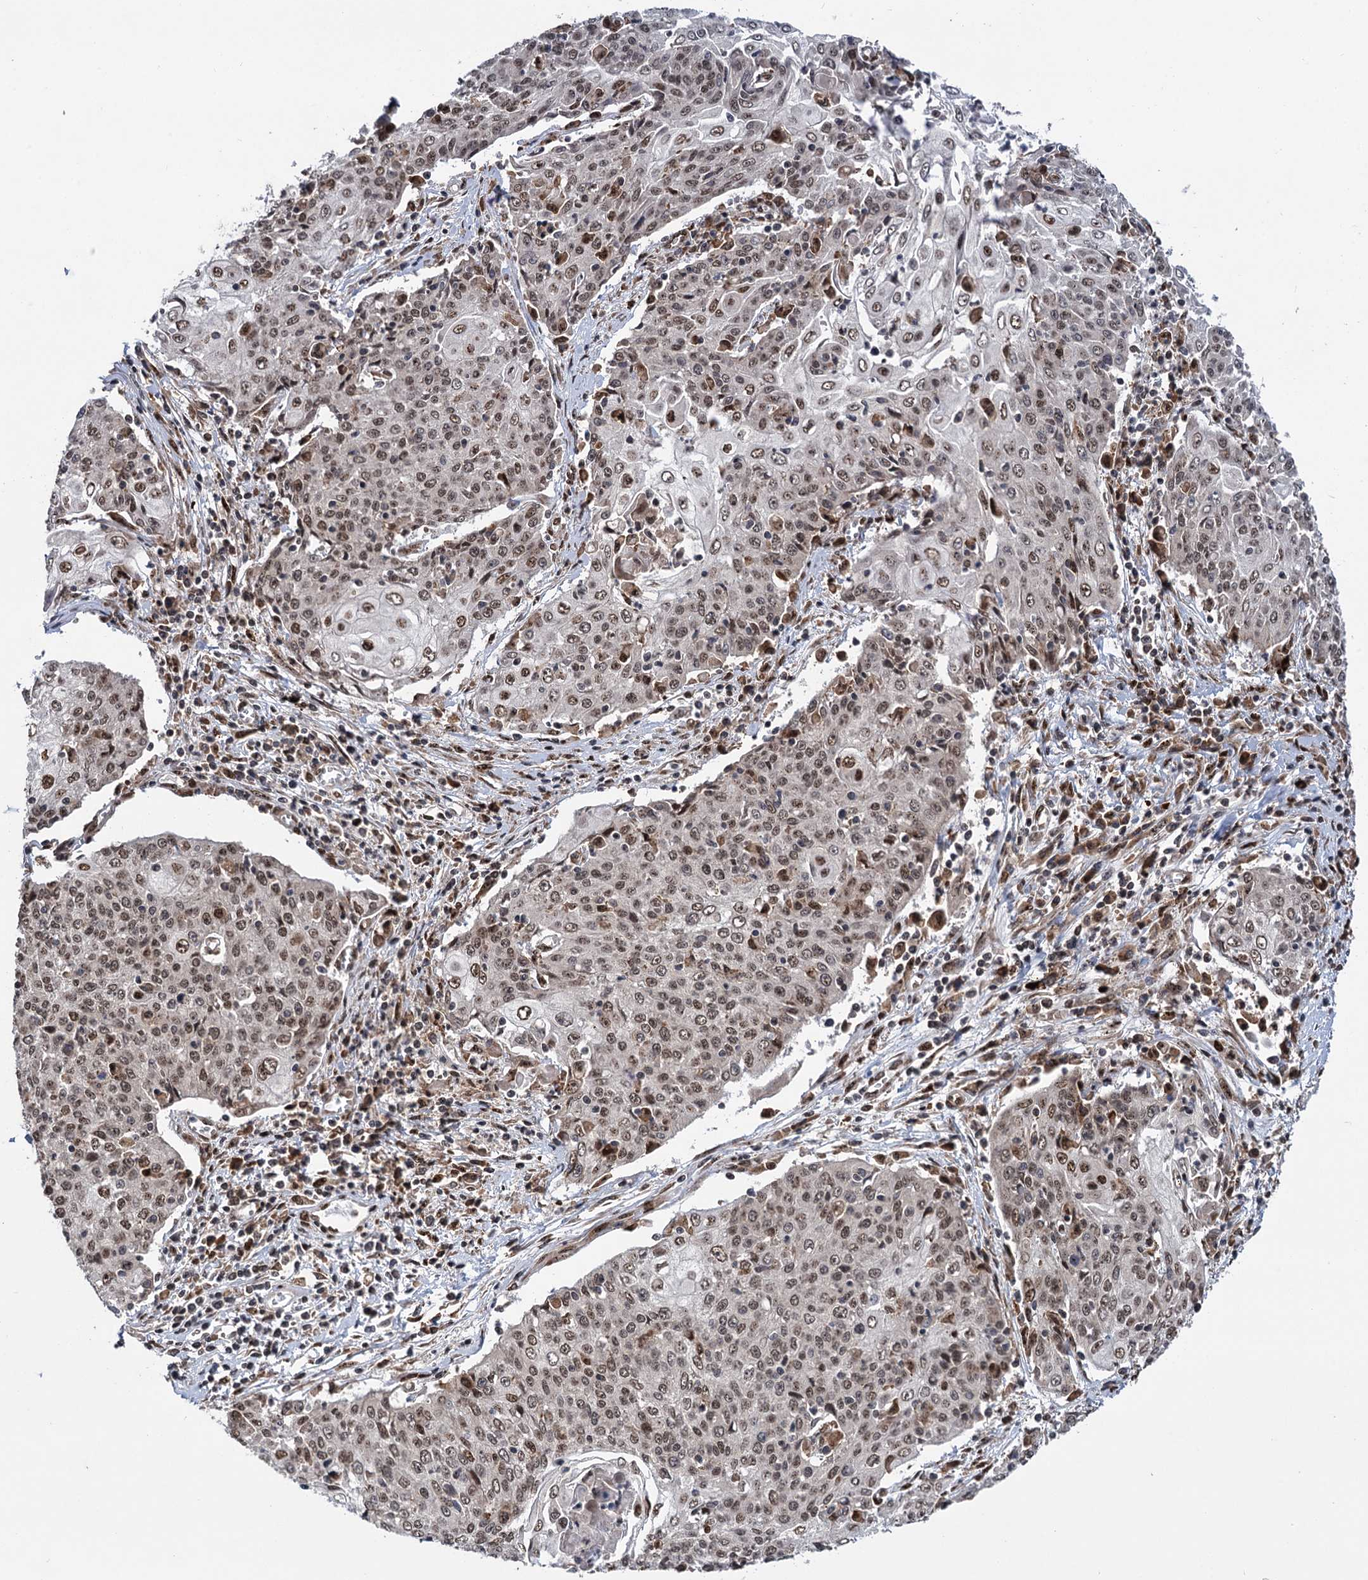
{"staining": {"intensity": "weak", "quantity": ">75%", "location": "nuclear"}, "tissue": "cervical cancer", "cell_type": "Tumor cells", "image_type": "cancer", "snomed": [{"axis": "morphology", "description": "Squamous cell carcinoma, NOS"}, {"axis": "topography", "description": "Cervix"}], "caption": "This image demonstrates immunohistochemistry (IHC) staining of cervical cancer (squamous cell carcinoma), with low weak nuclear expression in about >75% of tumor cells.", "gene": "MESD", "patient": {"sex": "female", "age": 48}}